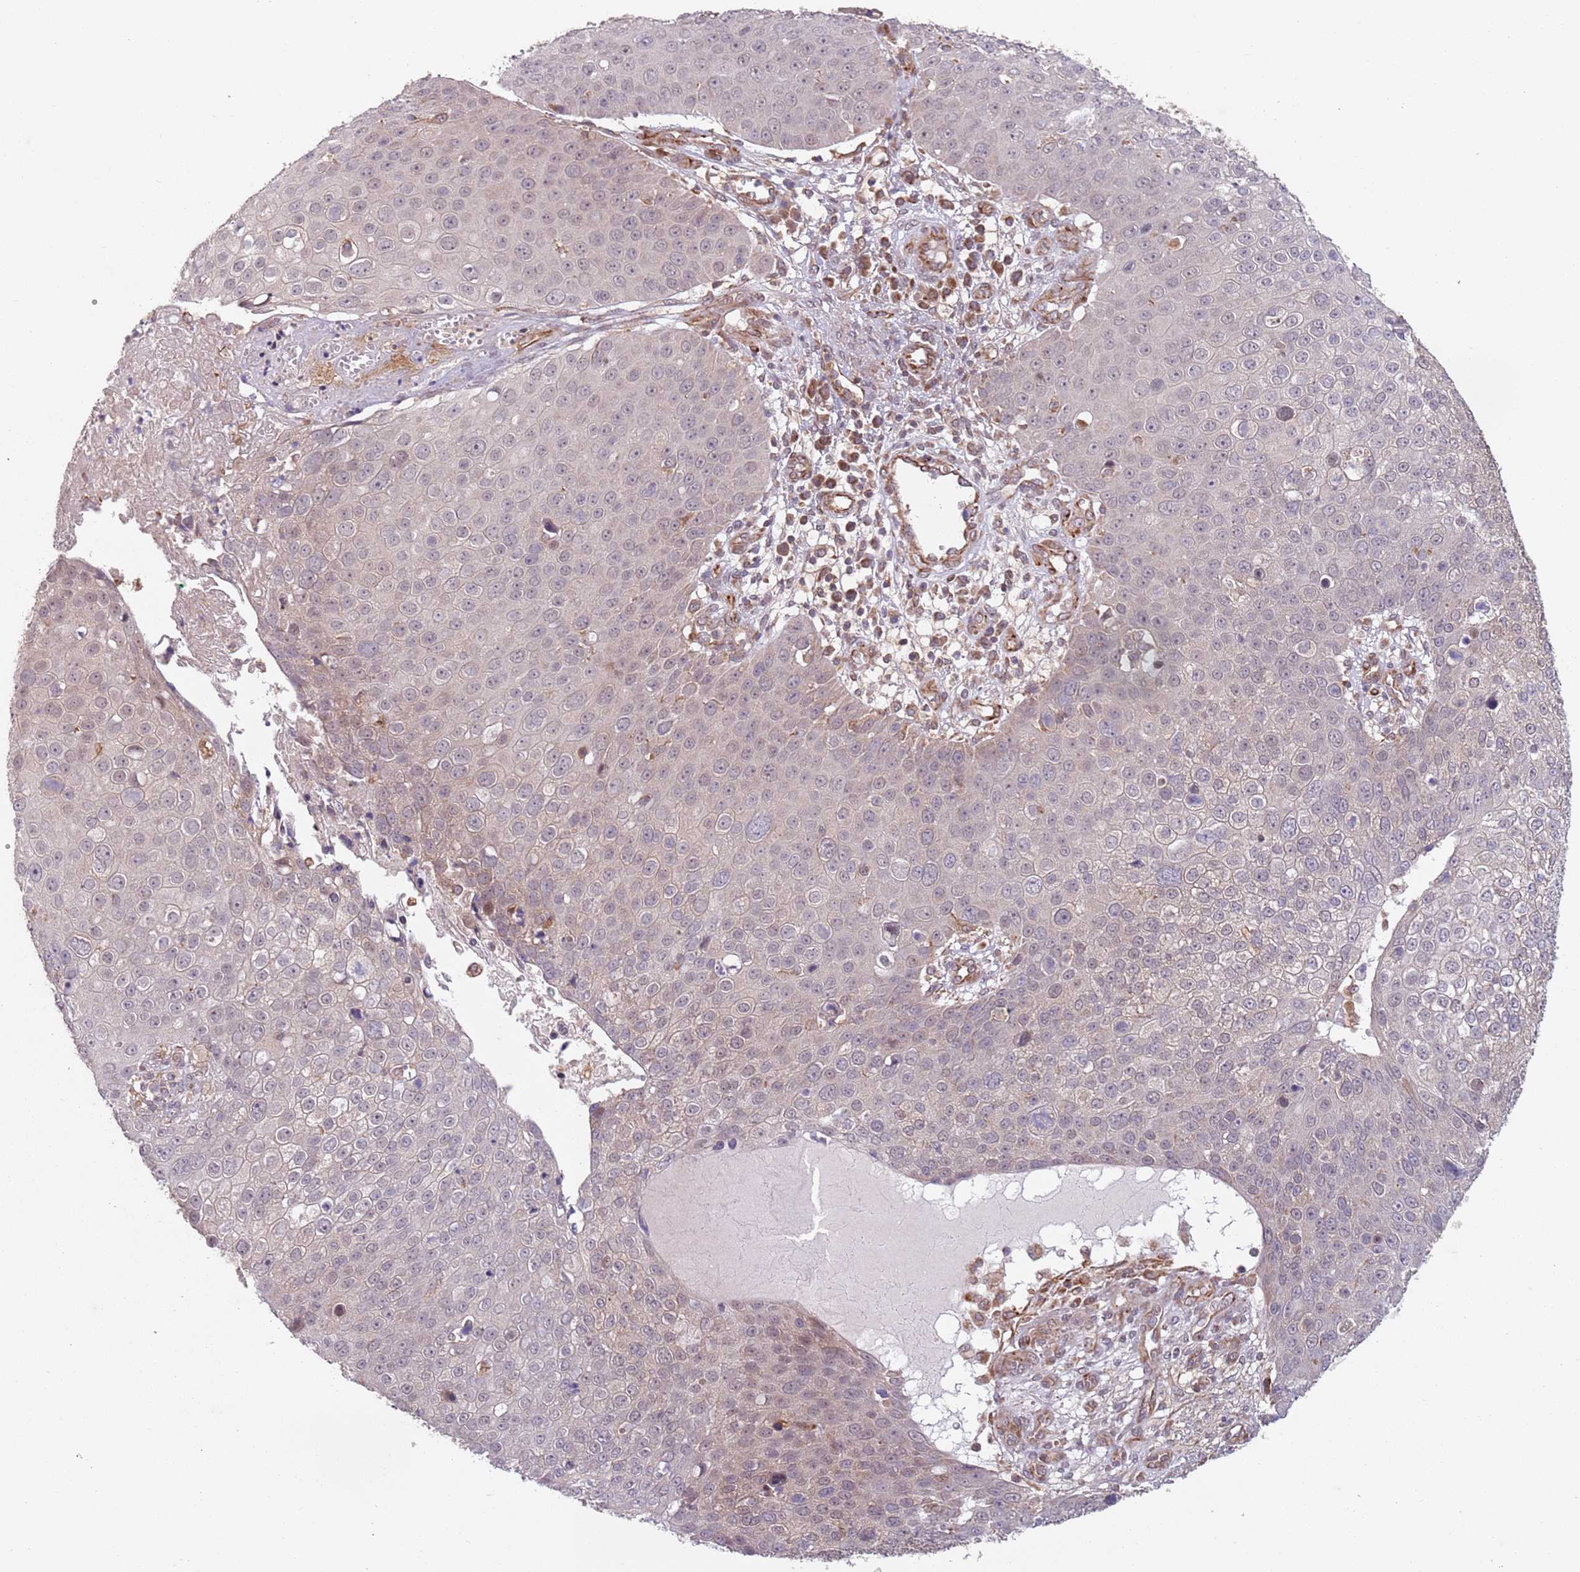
{"staining": {"intensity": "weak", "quantity": "<25%", "location": "nuclear"}, "tissue": "skin cancer", "cell_type": "Tumor cells", "image_type": "cancer", "snomed": [{"axis": "morphology", "description": "Squamous cell carcinoma, NOS"}, {"axis": "topography", "description": "Skin"}], "caption": "This is an immunohistochemistry (IHC) image of human squamous cell carcinoma (skin). There is no staining in tumor cells.", "gene": "CHD9", "patient": {"sex": "male", "age": 71}}